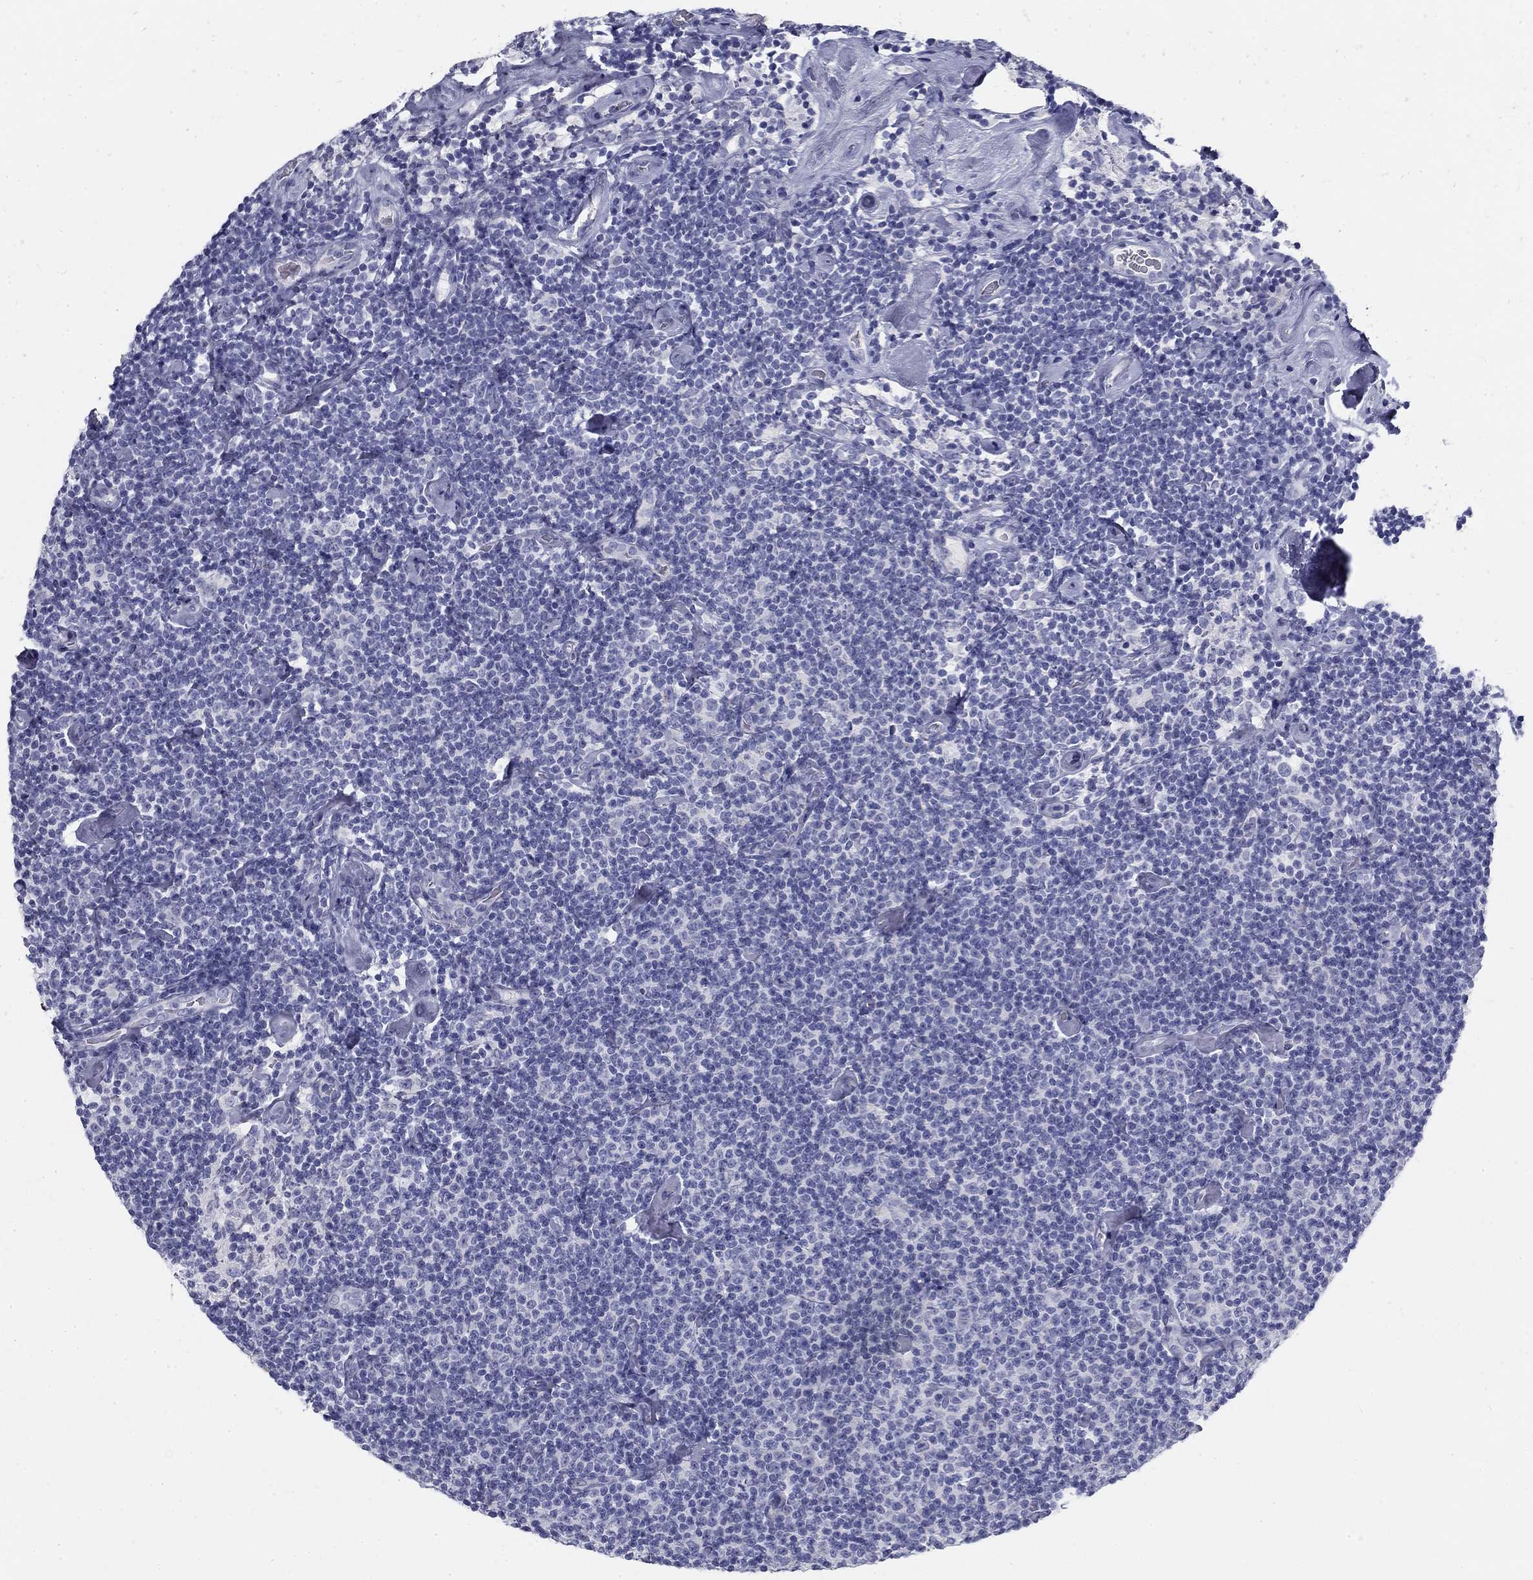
{"staining": {"intensity": "negative", "quantity": "none", "location": "none"}, "tissue": "lymphoma", "cell_type": "Tumor cells", "image_type": "cancer", "snomed": [{"axis": "morphology", "description": "Malignant lymphoma, non-Hodgkin's type, Low grade"}, {"axis": "topography", "description": "Lymph node"}], "caption": "High power microscopy micrograph of an immunohistochemistry (IHC) image of malignant lymphoma, non-Hodgkin's type (low-grade), revealing no significant expression in tumor cells. The staining is performed using DAB brown chromogen with nuclei counter-stained in using hematoxylin.", "gene": "GALNTL5", "patient": {"sex": "male", "age": 81}}